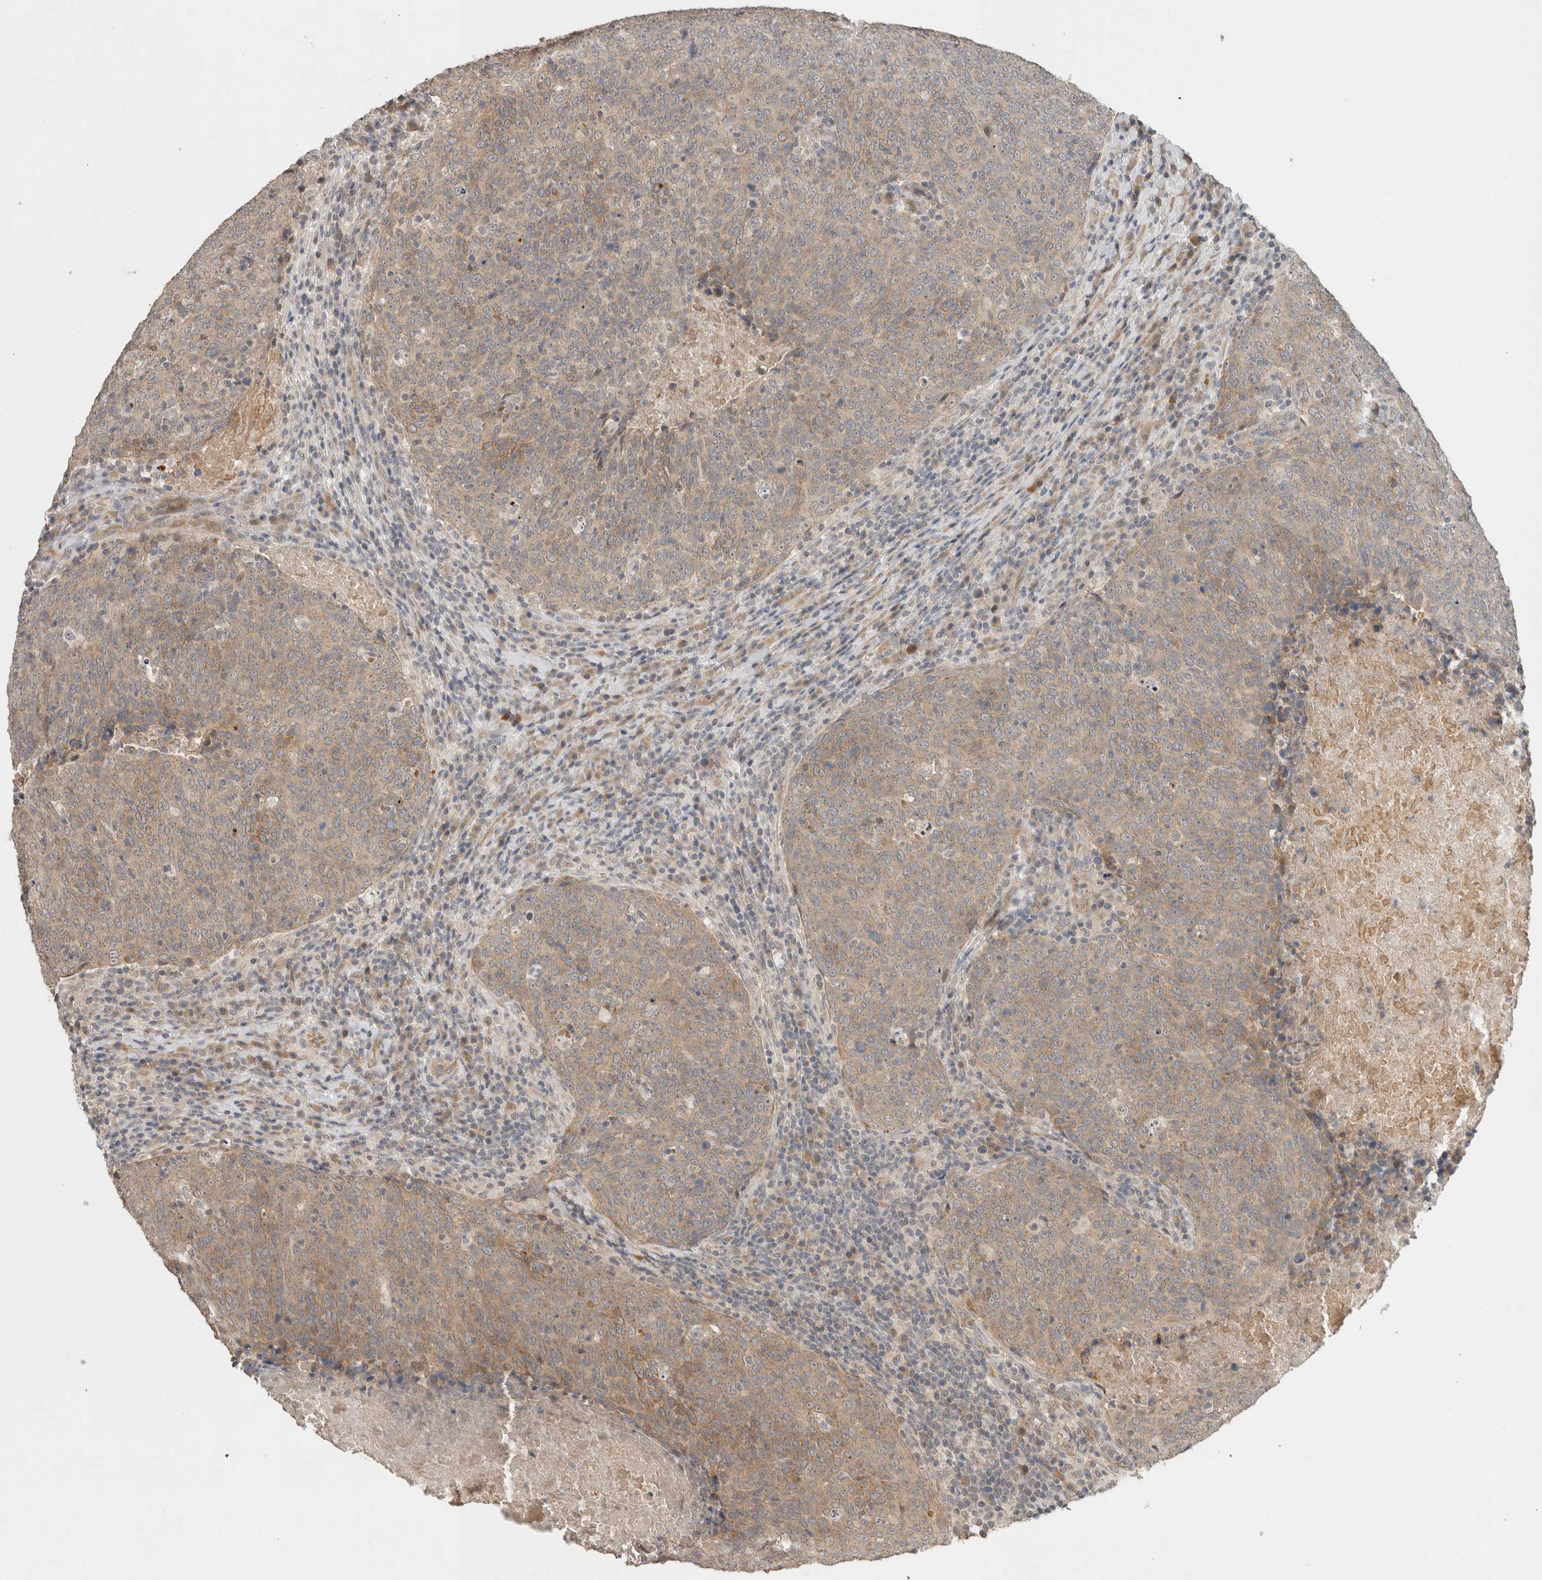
{"staining": {"intensity": "weak", "quantity": ">75%", "location": "cytoplasmic/membranous"}, "tissue": "head and neck cancer", "cell_type": "Tumor cells", "image_type": "cancer", "snomed": [{"axis": "morphology", "description": "Squamous cell carcinoma, NOS"}, {"axis": "morphology", "description": "Squamous cell carcinoma, metastatic, NOS"}, {"axis": "topography", "description": "Lymph node"}, {"axis": "topography", "description": "Head-Neck"}], "caption": "Head and neck cancer stained with DAB (3,3'-diaminobenzidine) immunohistochemistry (IHC) exhibits low levels of weak cytoplasmic/membranous staining in approximately >75% of tumor cells. The staining was performed using DAB (3,3'-diaminobenzidine) to visualize the protein expression in brown, while the nuclei were stained in blue with hematoxylin (Magnification: 20x).", "gene": "ERCC6L2", "patient": {"sex": "male", "age": 62}}